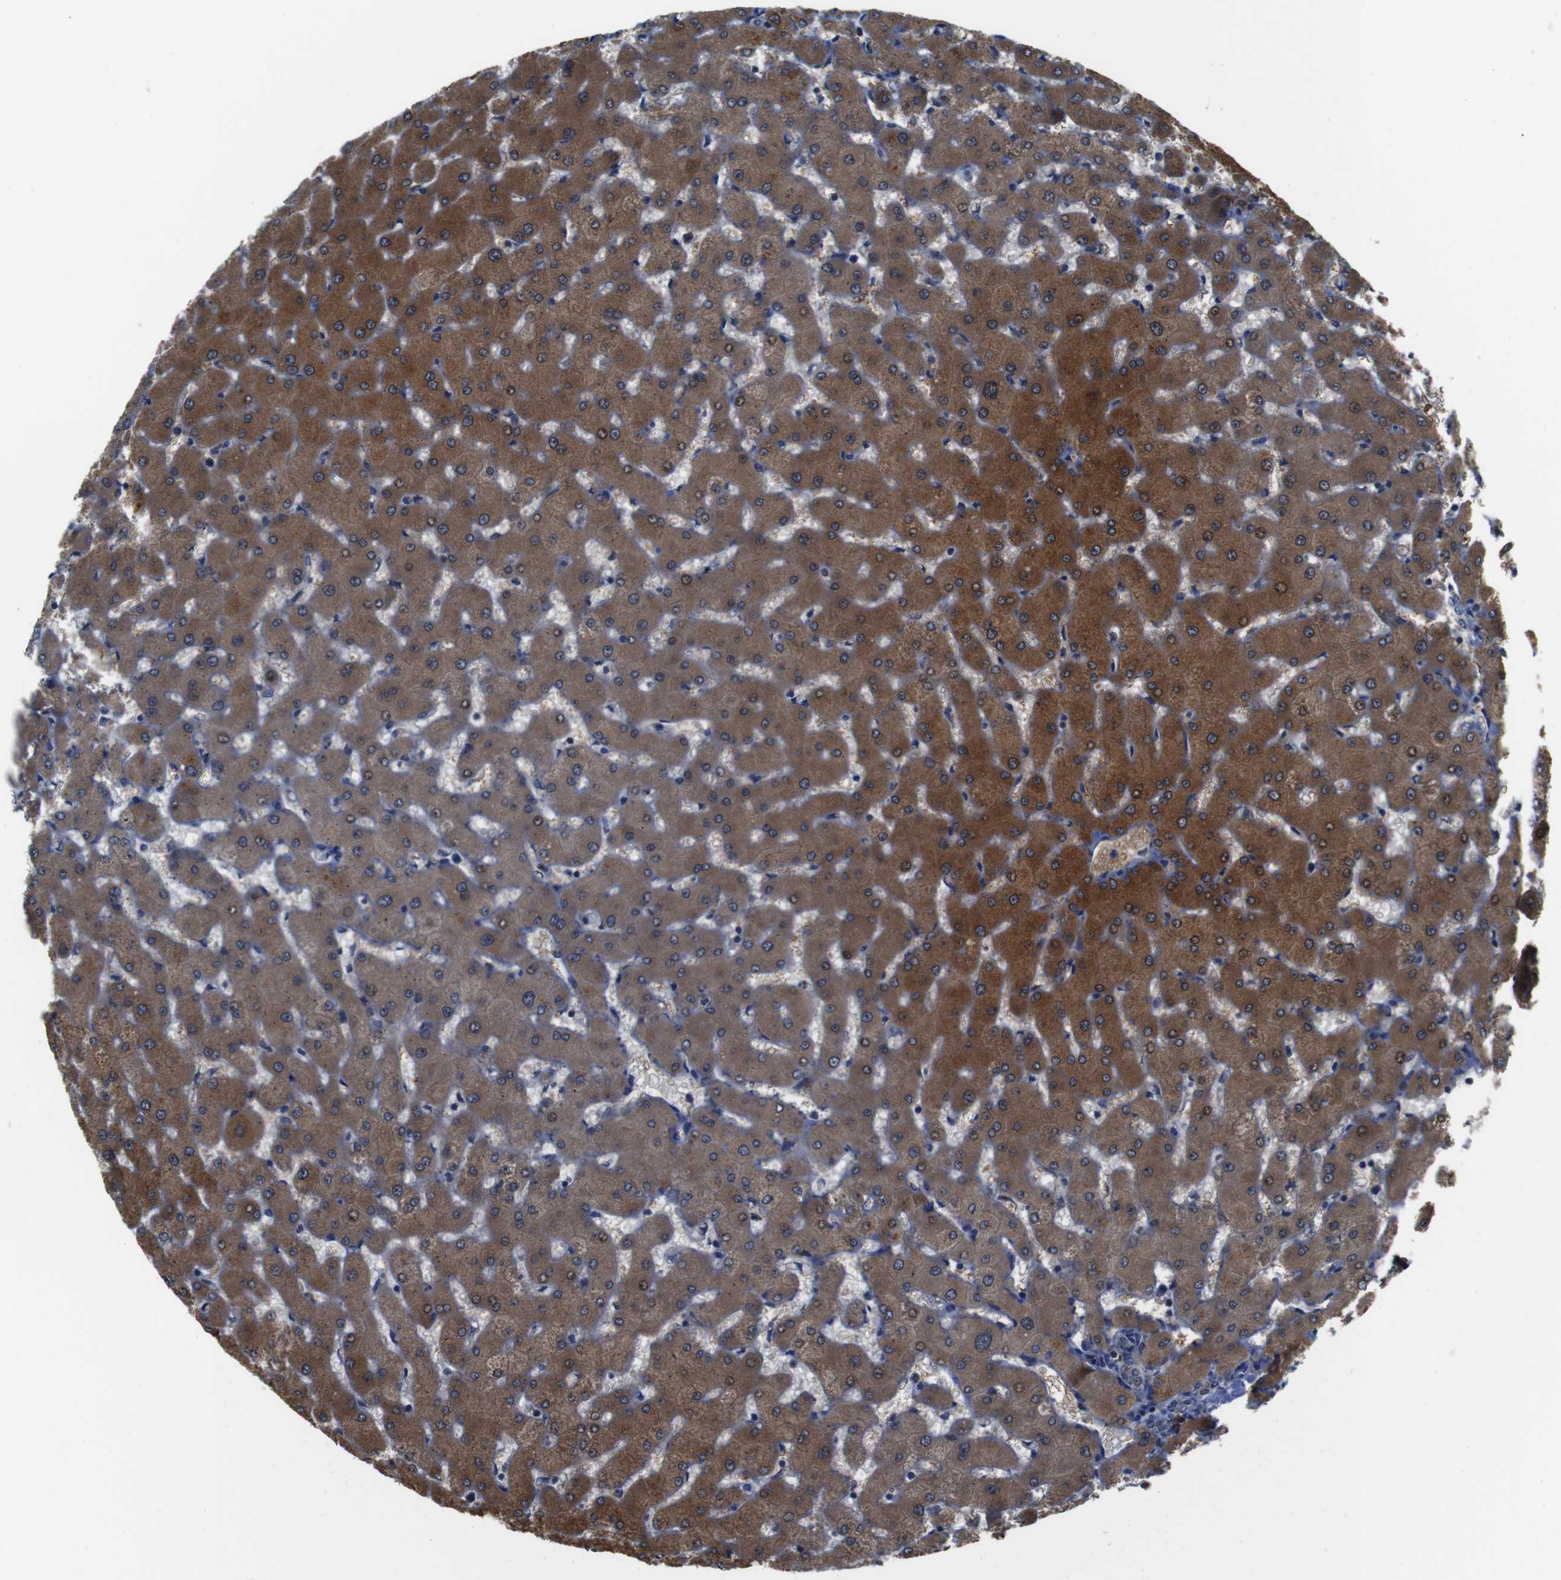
{"staining": {"intensity": "negative", "quantity": "none", "location": "none"}, "tissue": "liver", "cell_type": "Cholangiocytes", "image_type": "normal", "snomed": [{"axis": "morphology", "description": "Normal tissue, NOS"}, {"axis": "topography", "description": "Liver"}], "caption": "DAB immunohistochemical staining of normal human liver shows no significant staining in cholangiocytes.", "gene": "SEMA4B", "patient": {"sex": "female", "age": 63}}